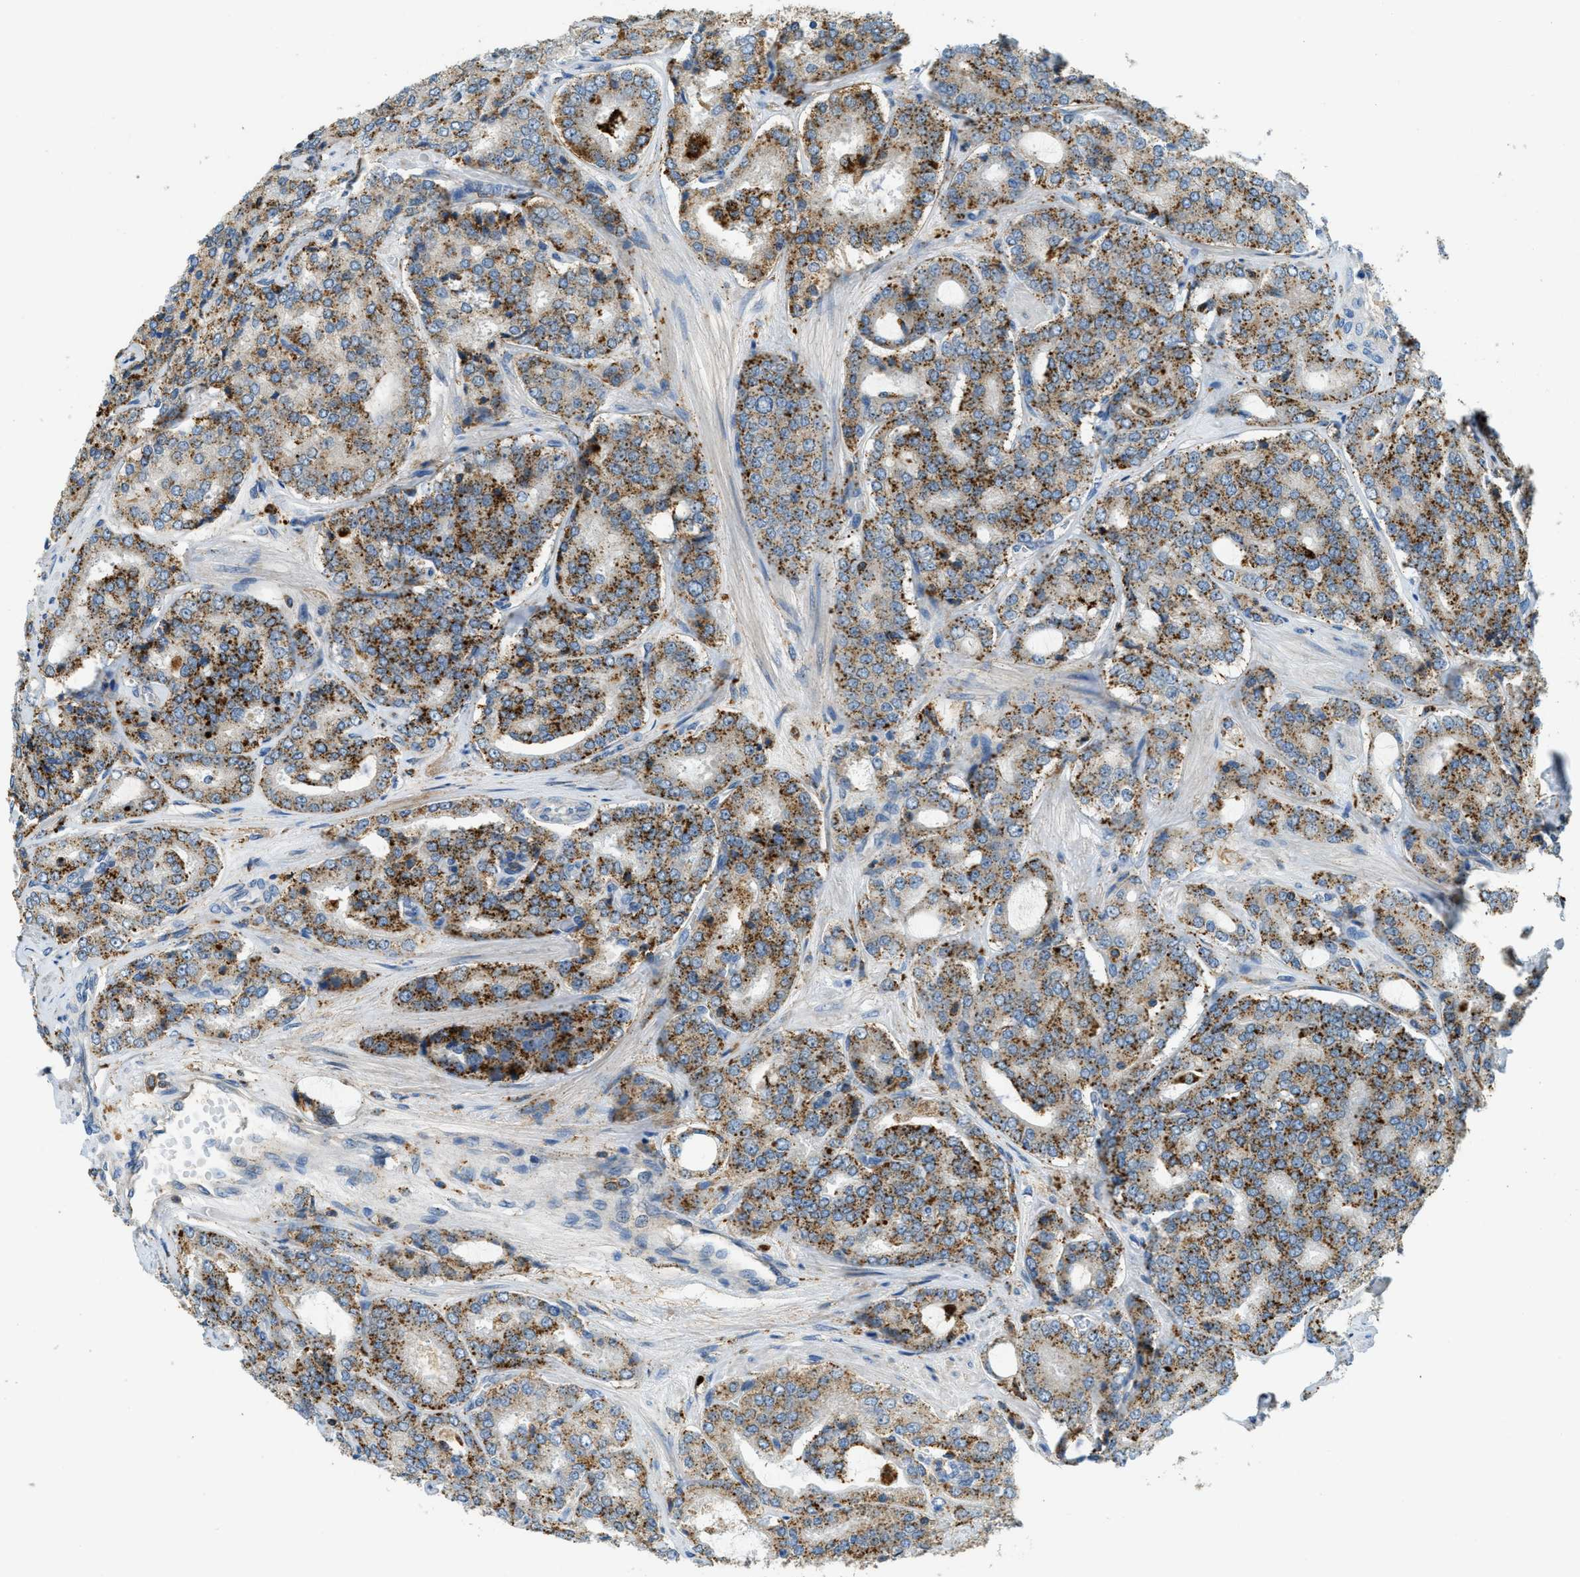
{"staining": {"intensity": "moderate", "quantity": ">75%", "location": "cytoplasmic/membranous"}, "tissue": "prostate cancer", "cell_type": "Tumor cells", "image_type": "cancer", "snomed": [{"axis": "morphology", "description": "Adenocarcinoma, High grade"}, {"axis": "topography", "description": "Prostate"}], "caption": "Immunohistochemistry (IHC) histopathology image of neoplastic tissue: human adenocarcinoma (high-grade) (prostate) stained using immunohistochemistry (IHC) reveals medium levels of moderate protein expression localized specifically in the cytoplasmic/membranous of tumor cells, appearing as a cytoplasmic/membranous brown color.", "gene": "PLBD2", "patient": {"sex": "male", "age": 65}}